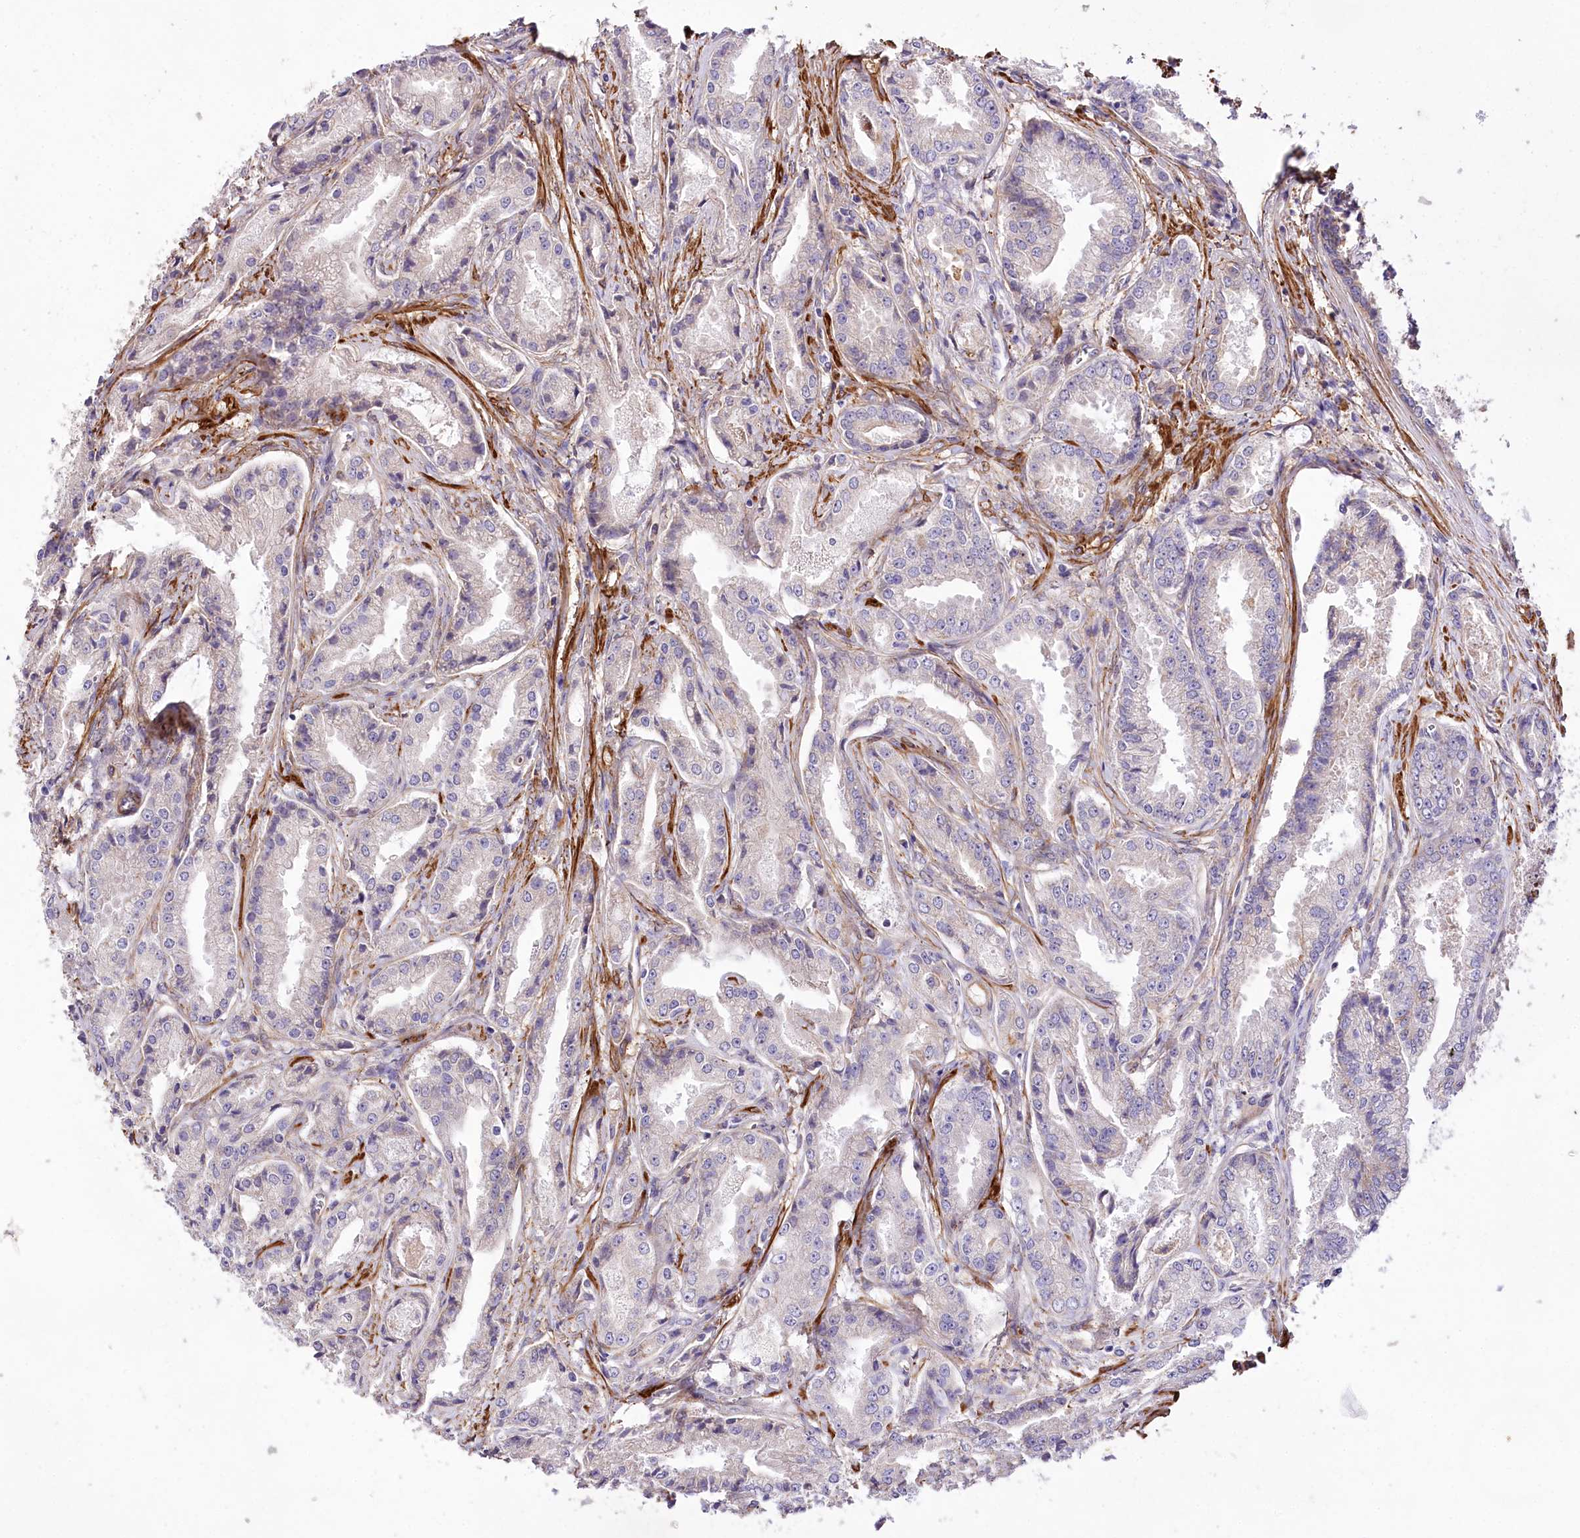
{"staining": {"intensity": "negative", "quantity": "none", "location": "none"}, "tissue": "prostate cancer", "cell_type": "Tumor cells", "image_type": "cancer", "snomed": [{"axis": "morphology", "description": "Adenocarcinoma, High grade"}, {"axis": "topography", "description": "Prostate"}], "caption": "A photomicrograph of human prostate cancer is negative for staining in tumor cells. (Immunohistochemistry (ihc), brightfield microscopy, high magnification).", "gene": "RDH16", "patient": {"sex": "male", "age": 72}}